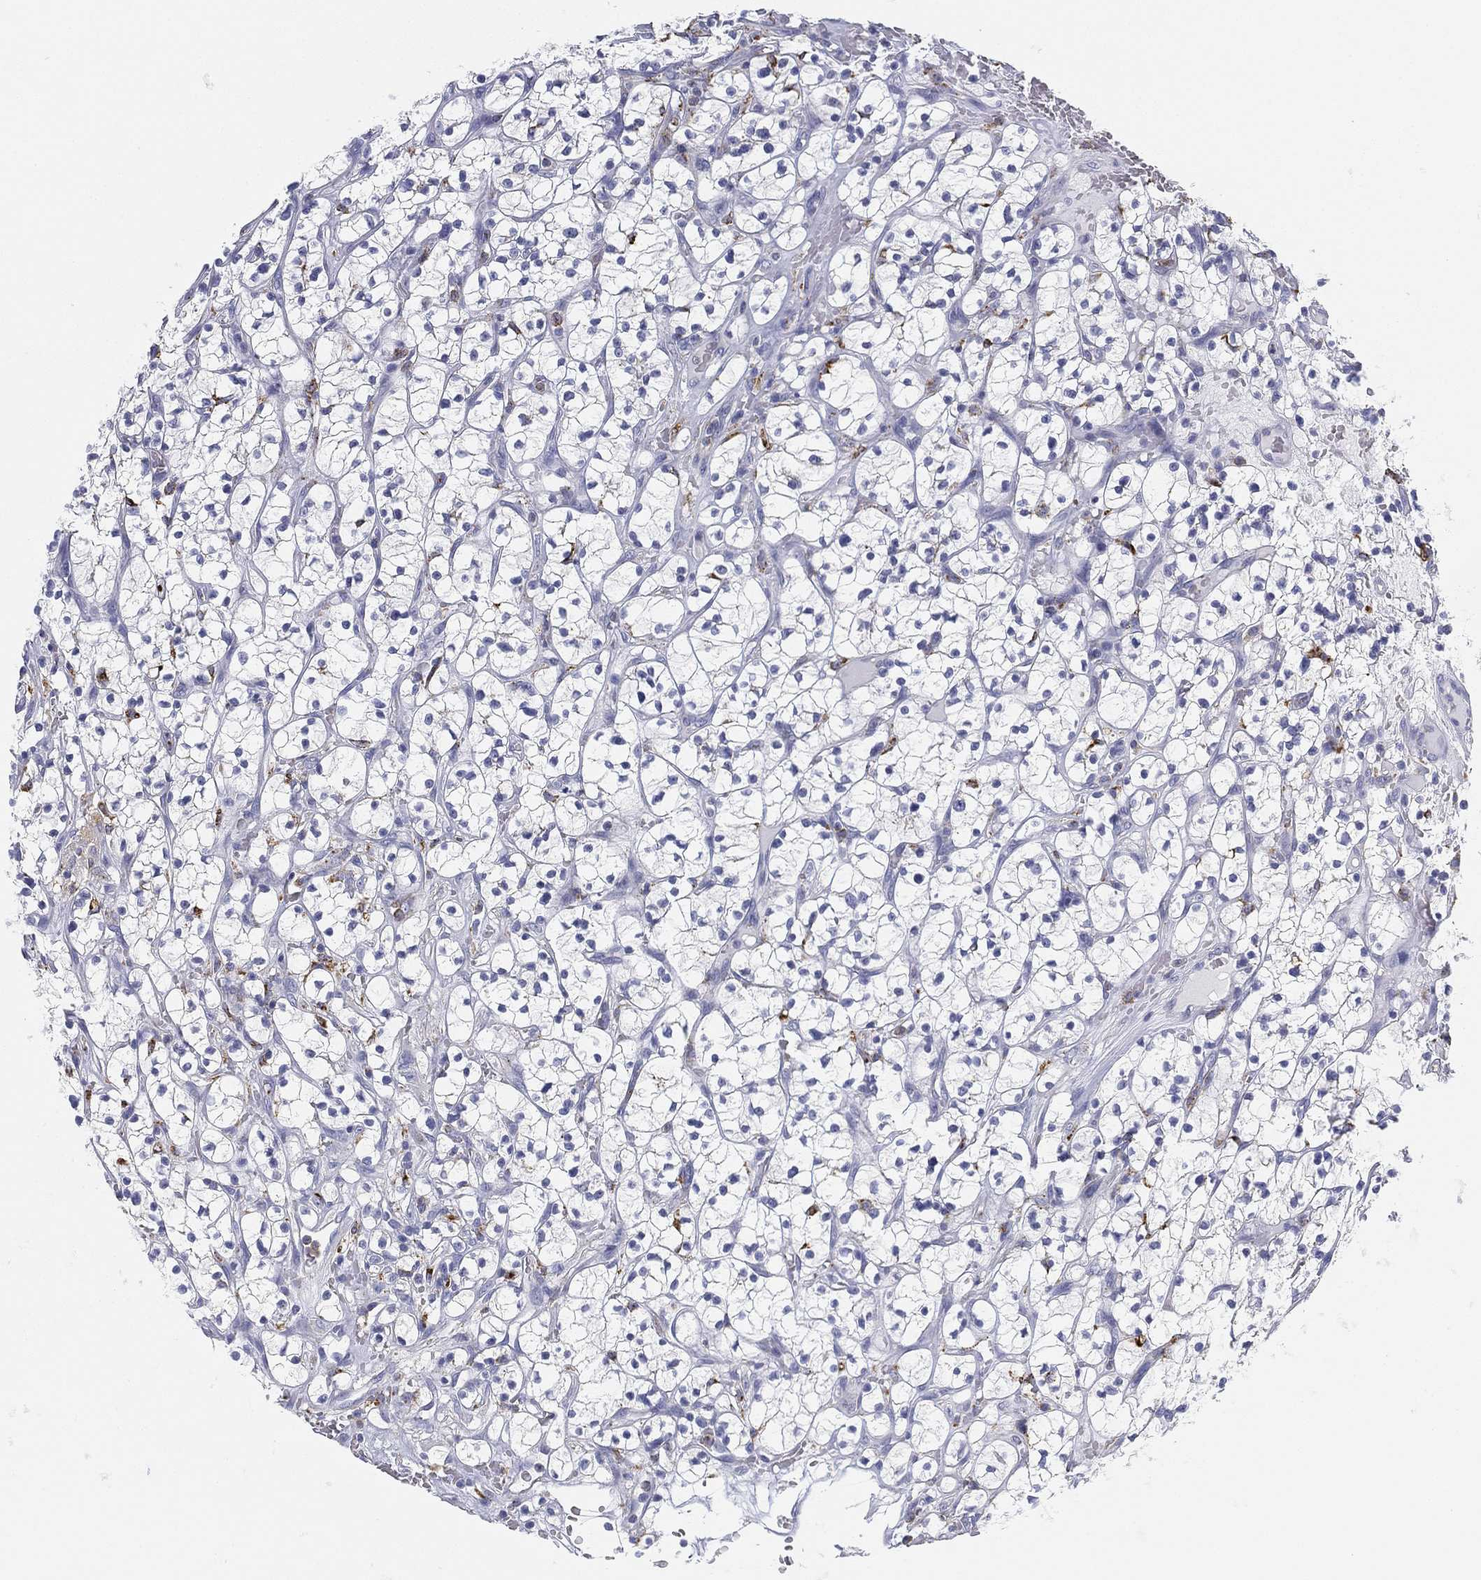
{"staining": {"intensity": "negative", "quantity": "none", "location": "none"}, "tissue": "renal cancer", "cell_type": "Tumor cells", "image_type": "cancer", "snomed": [{"axis": "morphology", "description": "Adenocarcinoma, NOS"}, {"axis": "topography", "description": "Kidney"}], "caption": "Renal adenocarcinoma was stained to show a protein in brown. There is no significant expression in tumor cells.", "gene": "NPC2", "patient": {"sex": "female", "age": 64}}